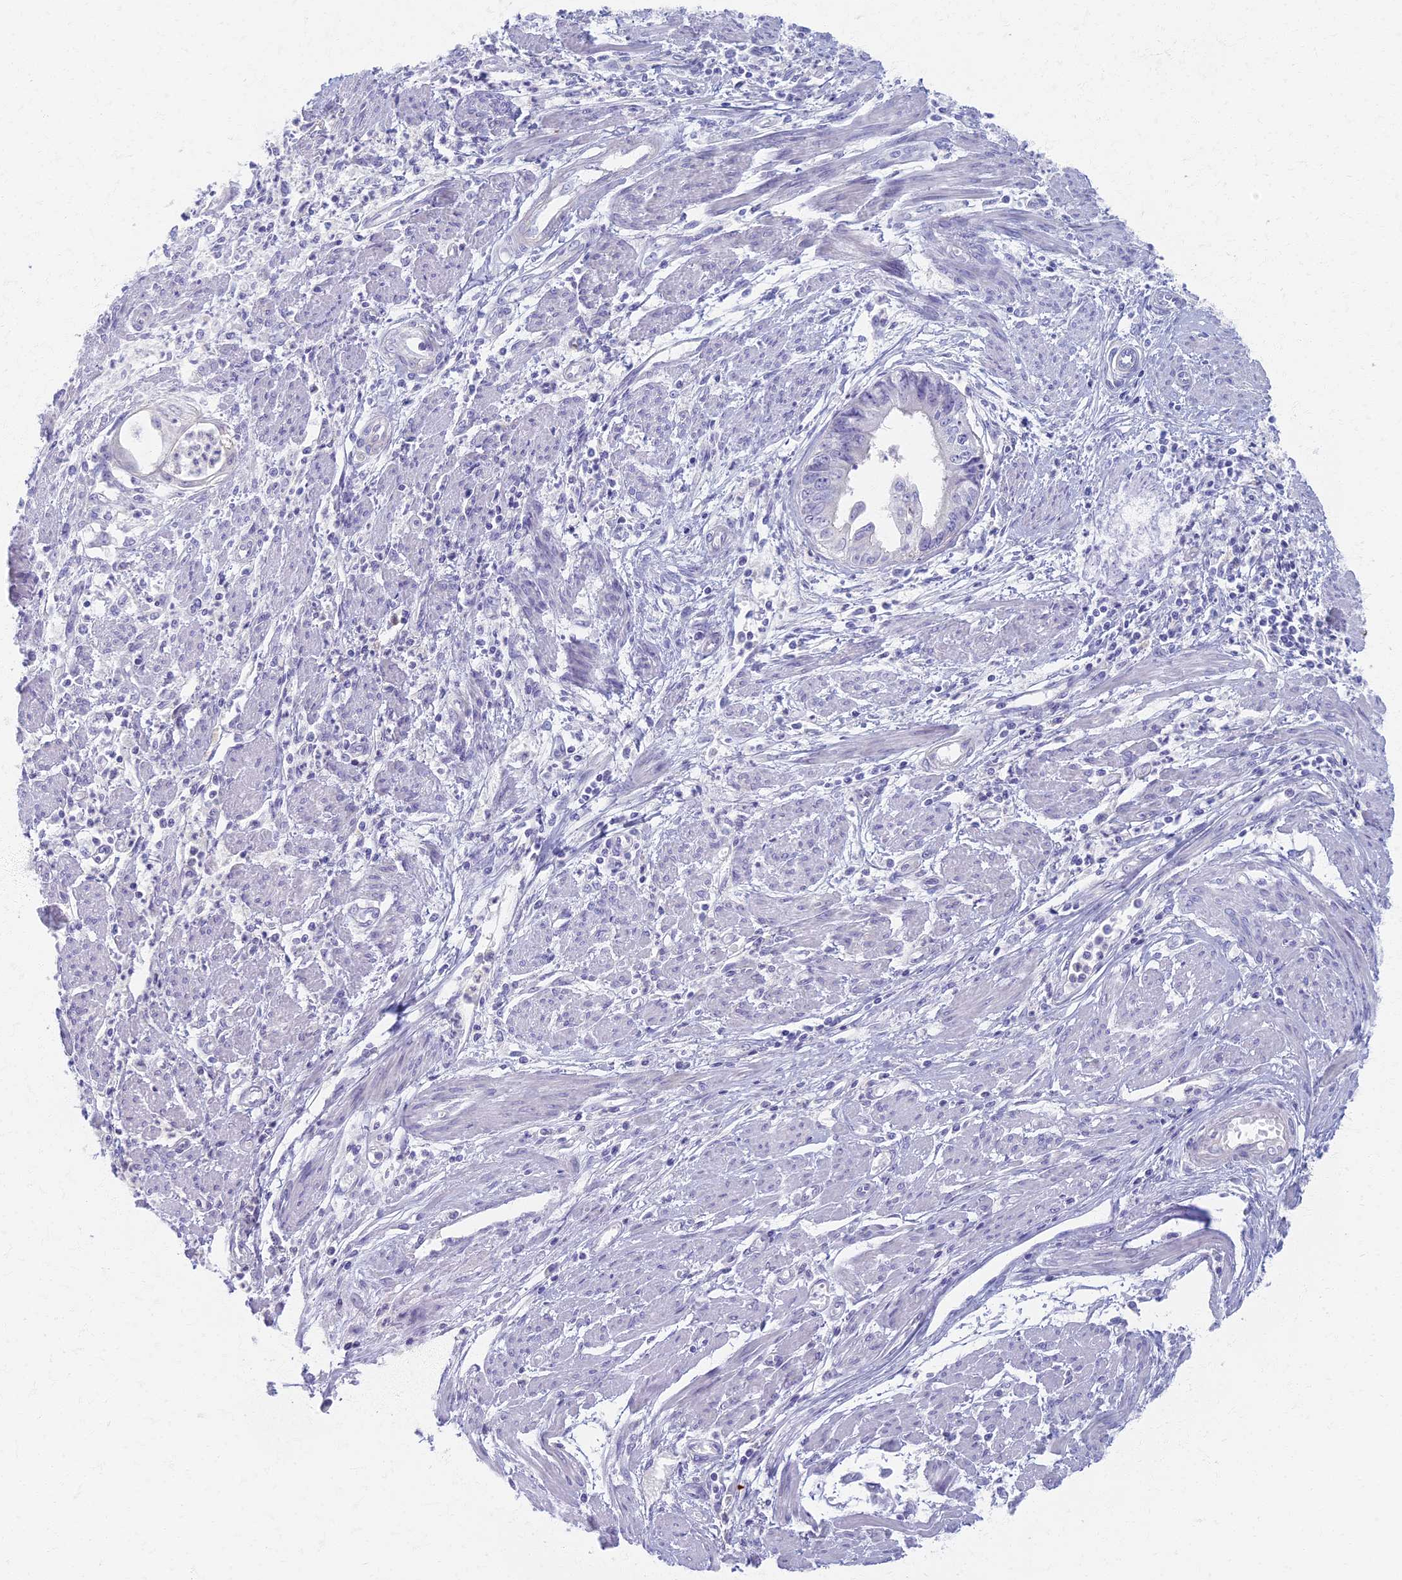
{"staining": {"intensity": "negative", "quantity": "none", "location": "none"}, "tissue": "endometrial cancer", "cell_type": "Tumor cells", "image_type": "cancer", "snomed": [{"axis": "morphology", "description": "Adenocarcinoma, NOS"}, {"axis": "topography", "description": "Endometrium"}], "caption": "This is a micrograph of IHC staining of endometrial cancer (adenocarcinoma), which shows no expression in tumor cells.", "gene": "AP4E1", "patient": {"sex": "female", "age": 73}}